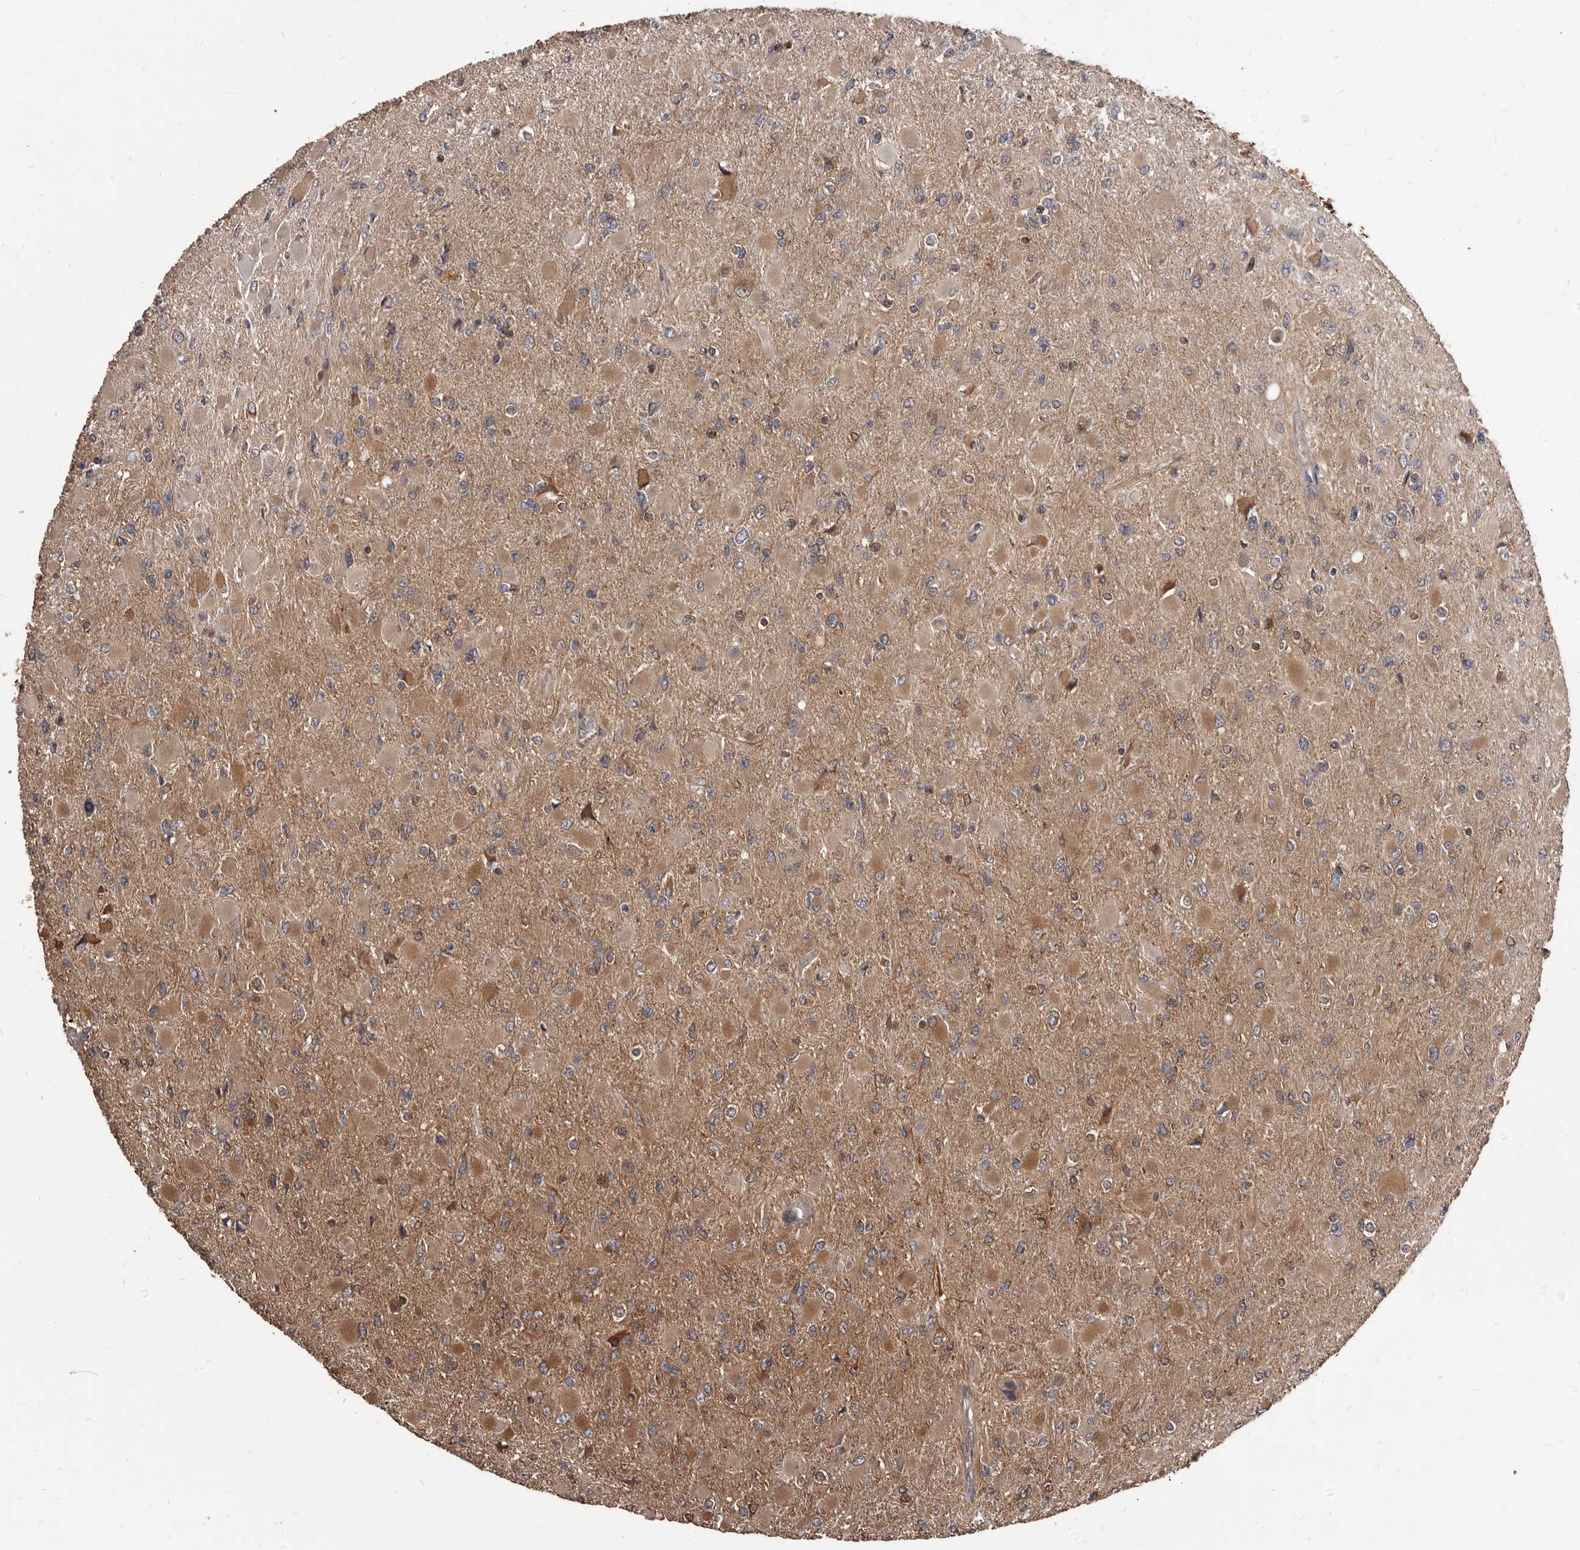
{"staining": {"intensity": "weak", "quantity": "25%-75%", "location": "cytoplasmic/membranous"}, "tissue": "glioma", "cell_type": "Tumor cells", "image_type": "cancer", "snomed": [{"axis": "morphology", "description": "Glioma, malignant, High grade"}, {"axis": "topography", "description": "Cerebral cortex"}], "caption": "Tumor cells exhibit low levels of weak cytoplasmic/membranous staining in about 25%-75% of cells in malignant glioma (high-grade).", "gene": "ADAMTS20", "patient": {"sex": "female", "age": 36}}